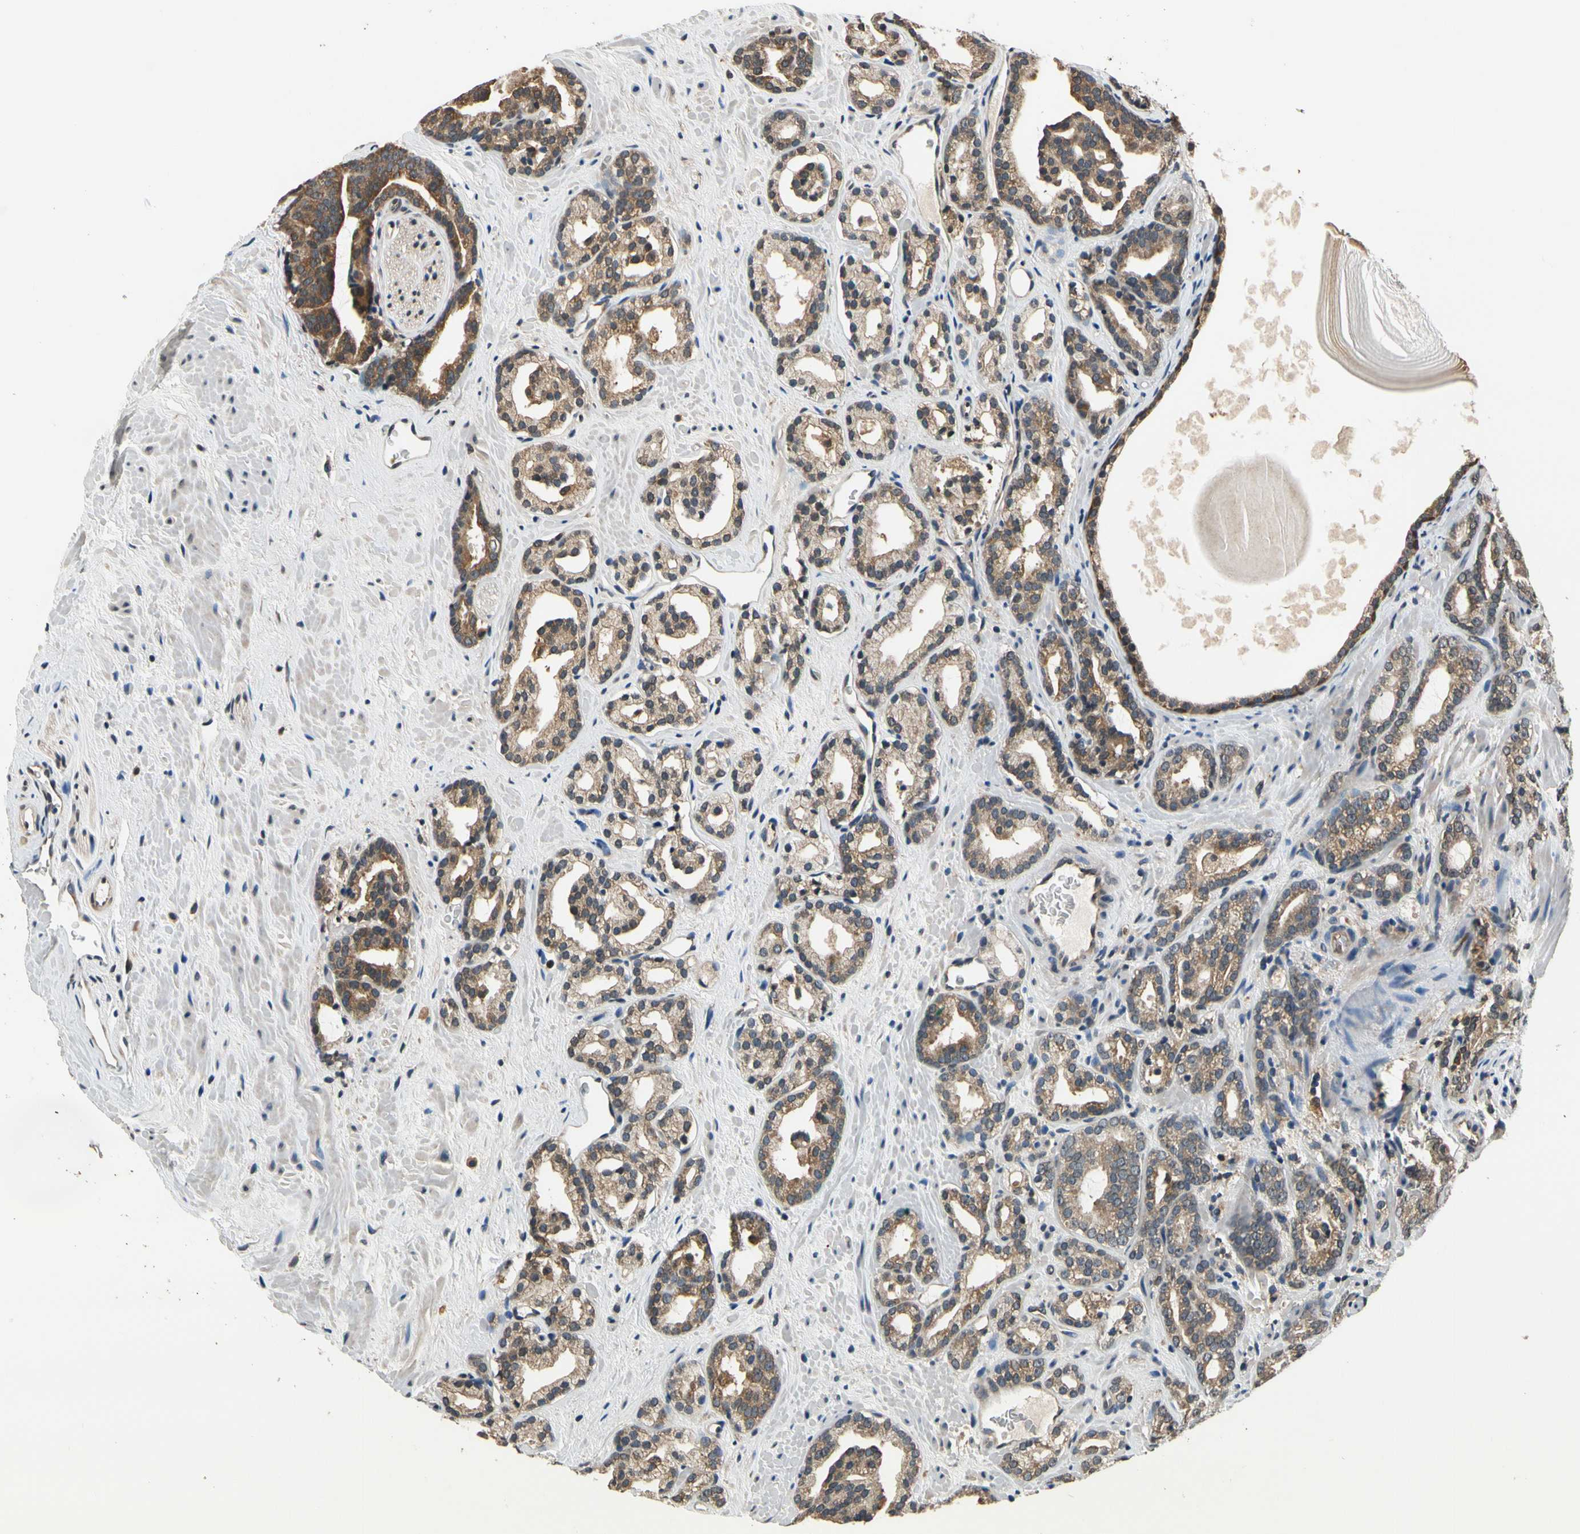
{"staining": {"intensity": "moderate", "quantity": ">75%", "location": "cytoplasmic/membranous"}, "tissue": "prostate cancer", "cell_type": "Tumor cells", "image_type": "cancer", "snomed": [{"axis": "morphology", "description": "Adenocarcinoma, Low grade"}, {"axis": "topography", "description": "Prostate"}], "caption": "A medium amount of moderate cytoplasmic/membranous positivity is identified in about >75% of tumor cells in prostate adenocarcinoma (low-grade) tissue.", "gene": "GCLC", "patient": {"sex": "male", "age": 63}}